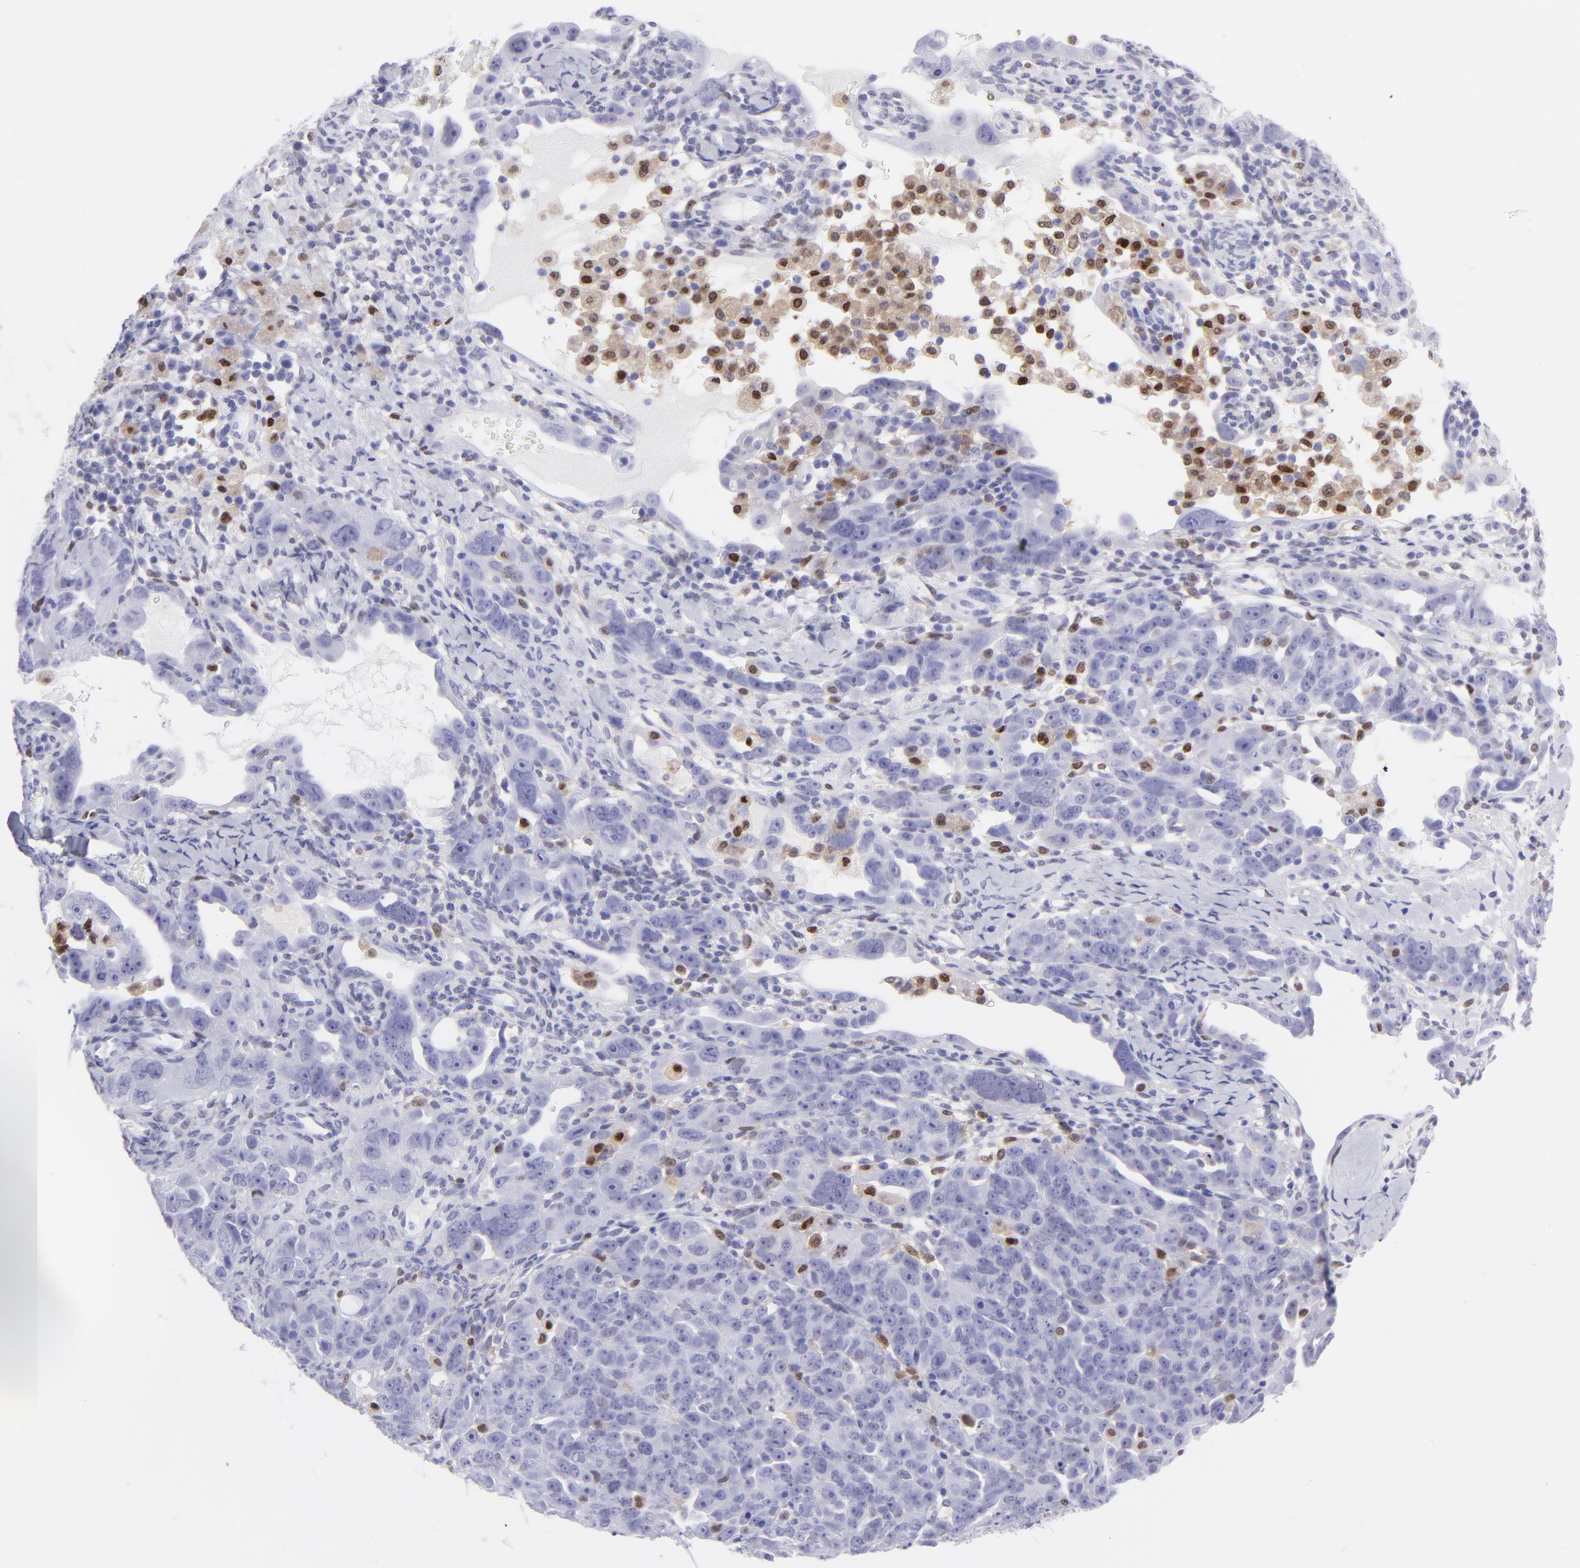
{"staining": {"intensity": "negative", "quantity": "none", "location": "none"}, "tissue": "ovarian cancer", "cell_type": "Tumor cells", "image_type": "cancer", "snomed": [{"axis": "morphology", "description": "Cystadenocarcinoma, serous, NOS"}, {"axis": "topography", "description": "Ovary"}], "caption": "High magnification brightfield microscopy of ovarian serous cystadenocarcinoma stained with DAB (3,3'-diaminobenzidine) (brown) and counterstained with hematoxylin (blue): tumor cells show no significant positivity.", "gene": "MITF", "patient": {"sex": "female", "age": 66}}